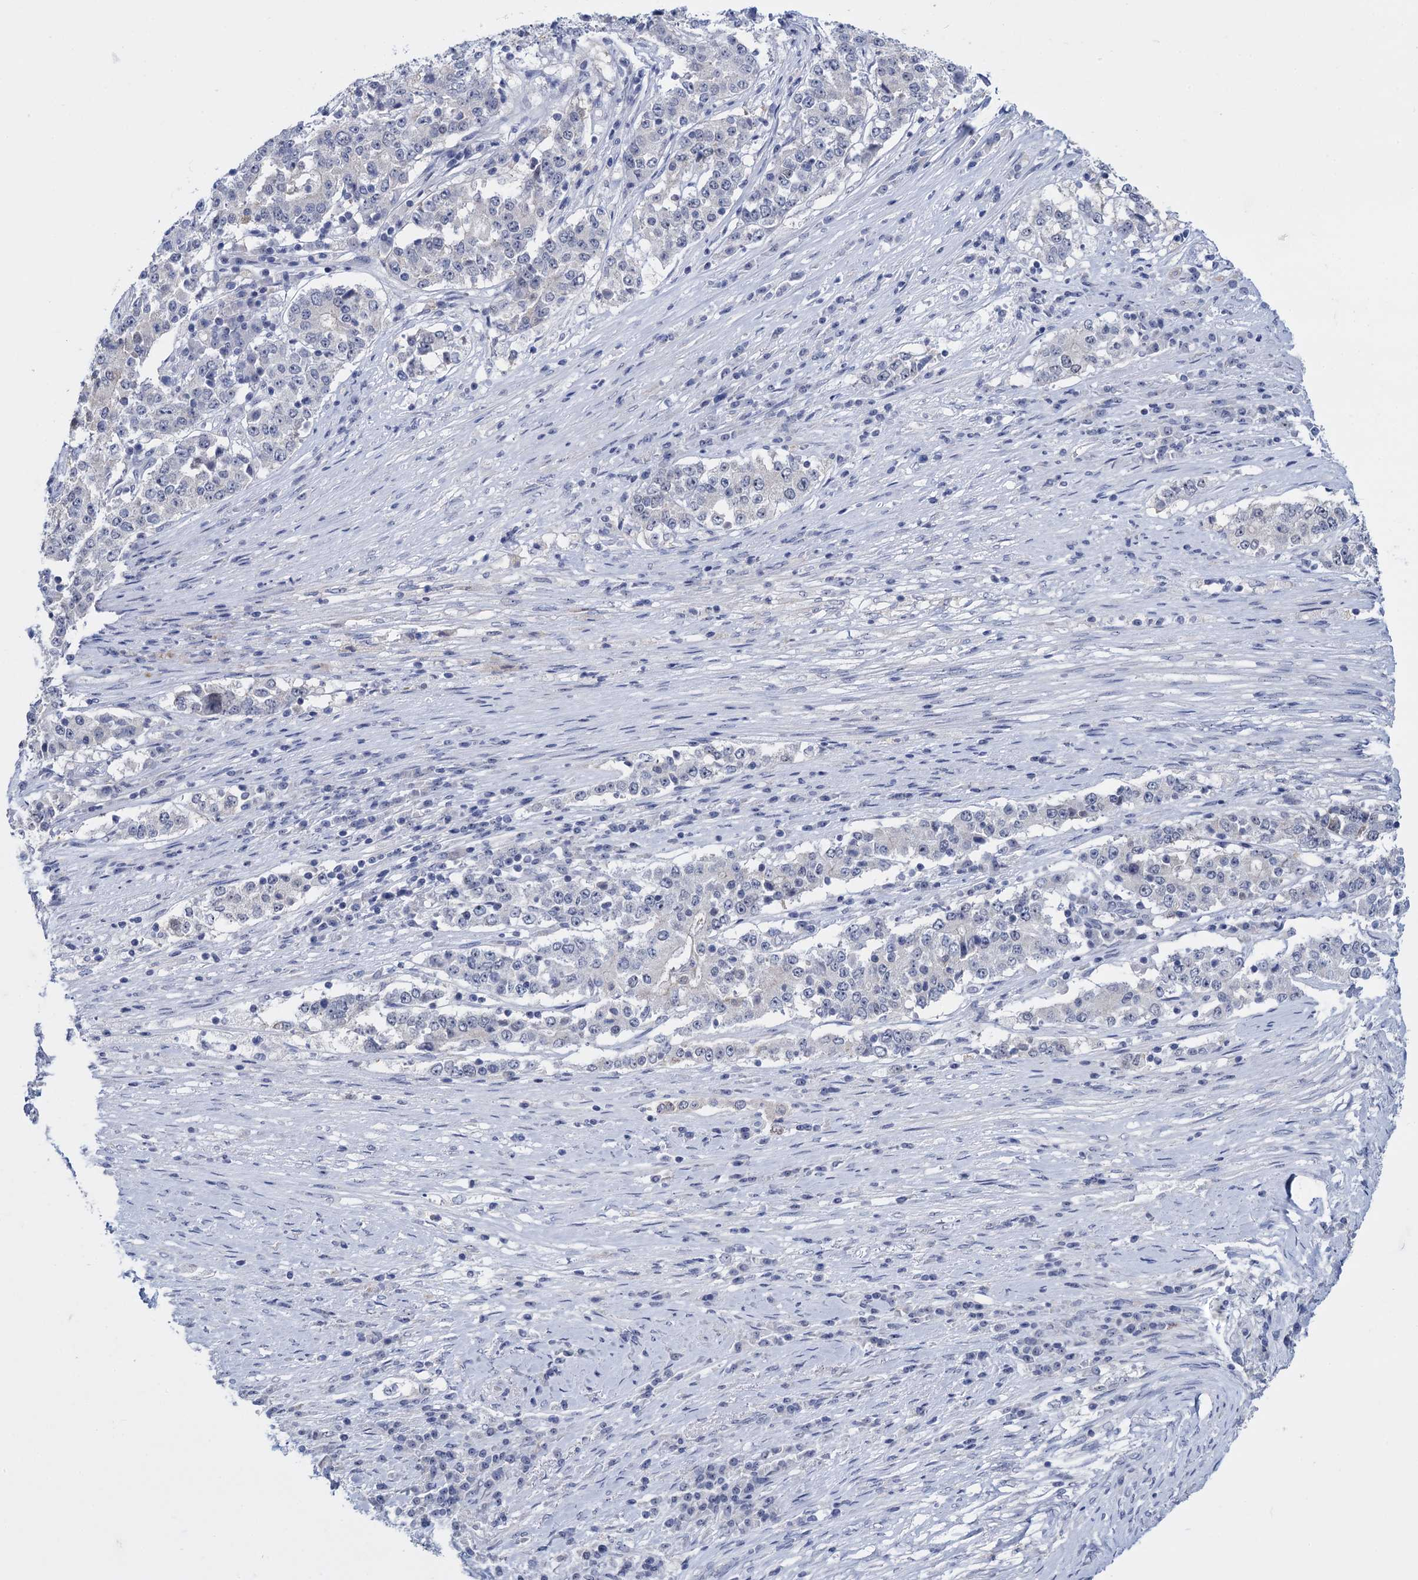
{"staining": {"intensity": "negative", "quantity": "none", "location": "none"}, "tissue": "stomach cancer", "cell_type": "Tumor cells", "image_type": "cancer", "snomed": [{"axis": "morphology", "description": "Adenocarcinoma, NOS"}, {"axis": "topography", "description": "Stomach"}], "caption": "Immunohistochemistry (IHC) micrograph of stomach adenocarcinoma stained for a protein (brown), which exhibits no positivity in tumor cells.", "gene": "SFN", "patient": {"sex": "male", "age": 59}}